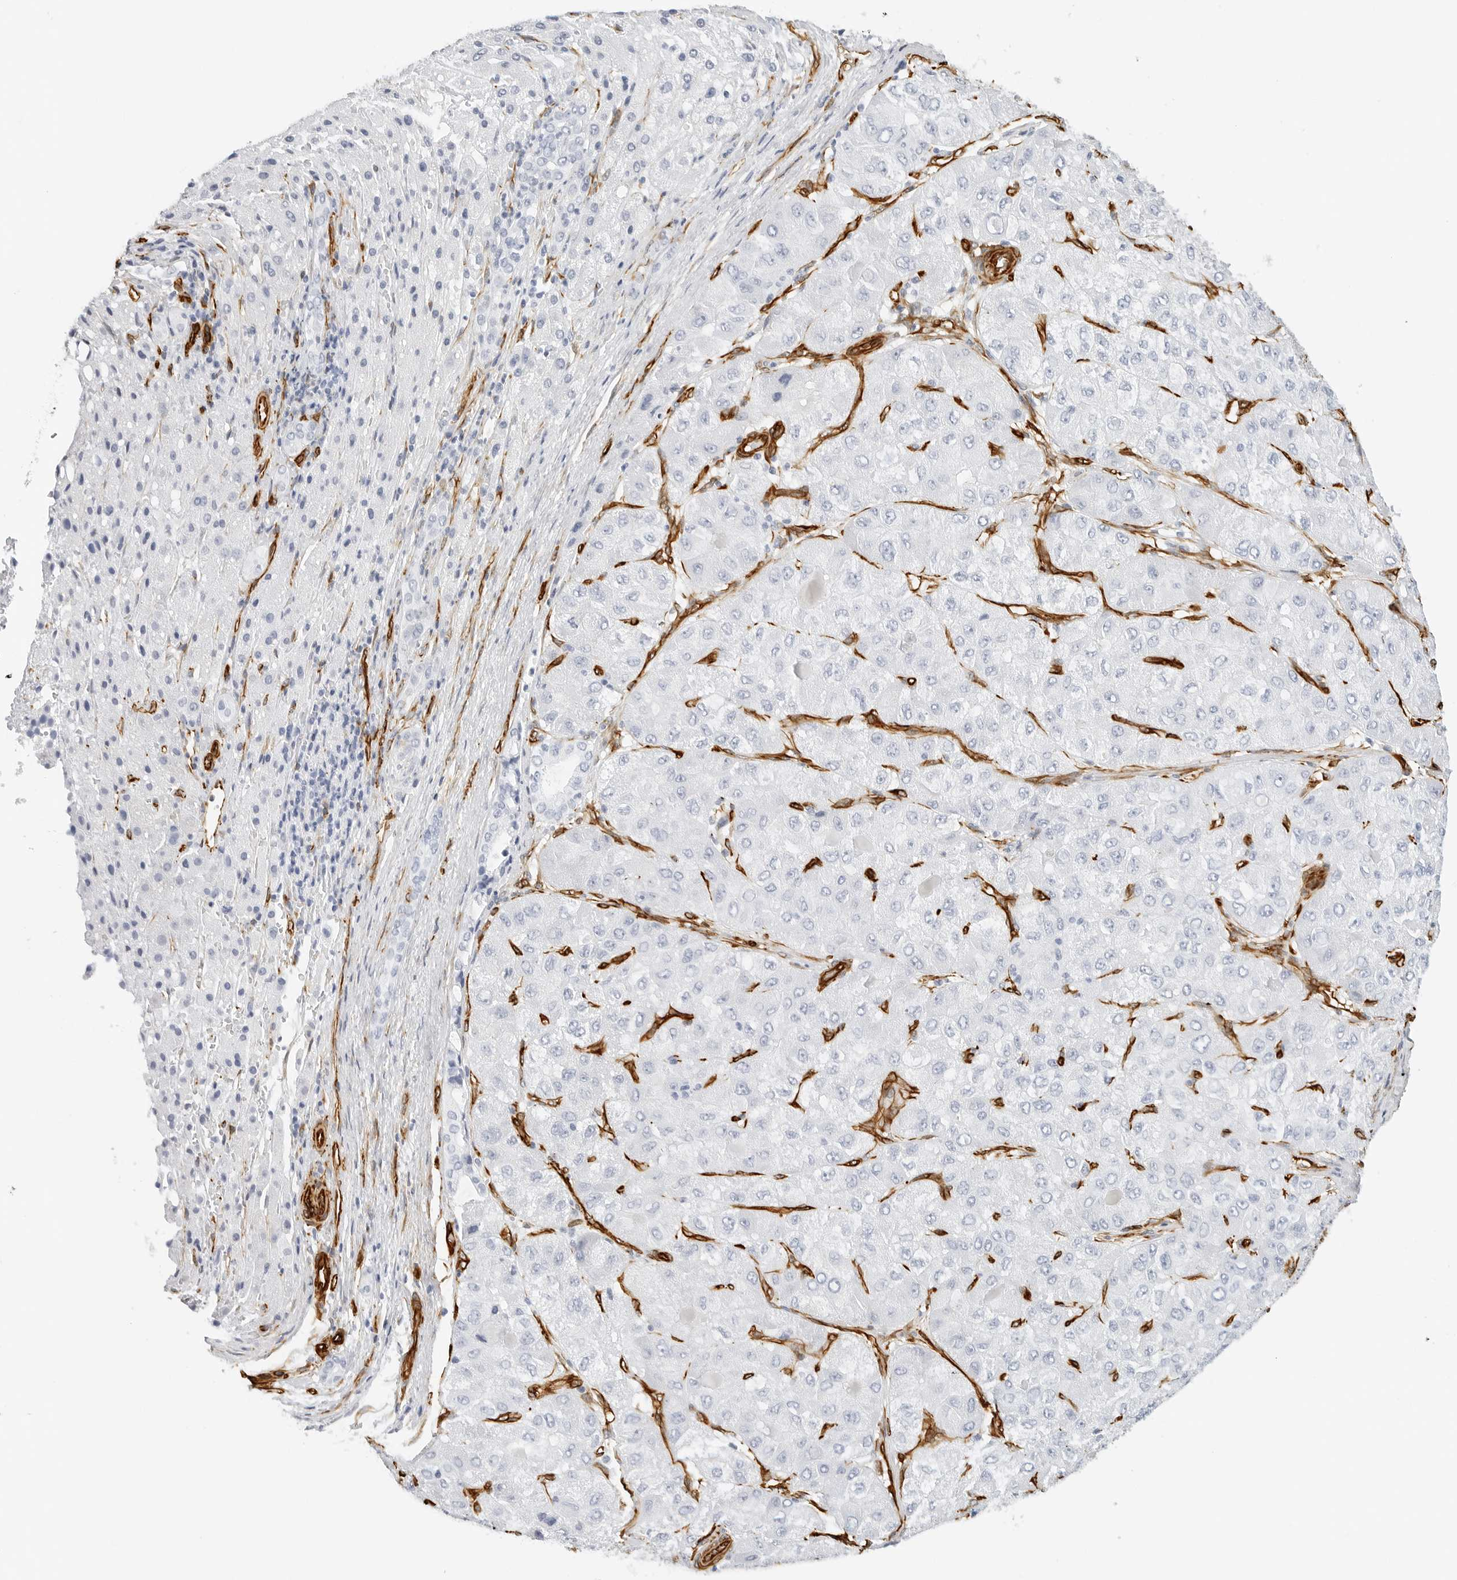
{"staining": {"intensity": "negative", "quantity": "none", "location": "none"}, "tissue": "liver cancer", "cell_type": "Tumor cells", "image_type": "cancer", "snomed": [{"axis": "morphology", "description": "Carcinoma, Hepatocellular, NOS"}, {"axis": "topography", "description": "Liver"}], "caption": "This is an IHC image of liver hepatocellular carcinoma. There is no positivity in tumor cells.", "gene": "NES", "patient": {"sex": "male", "age": 80}}